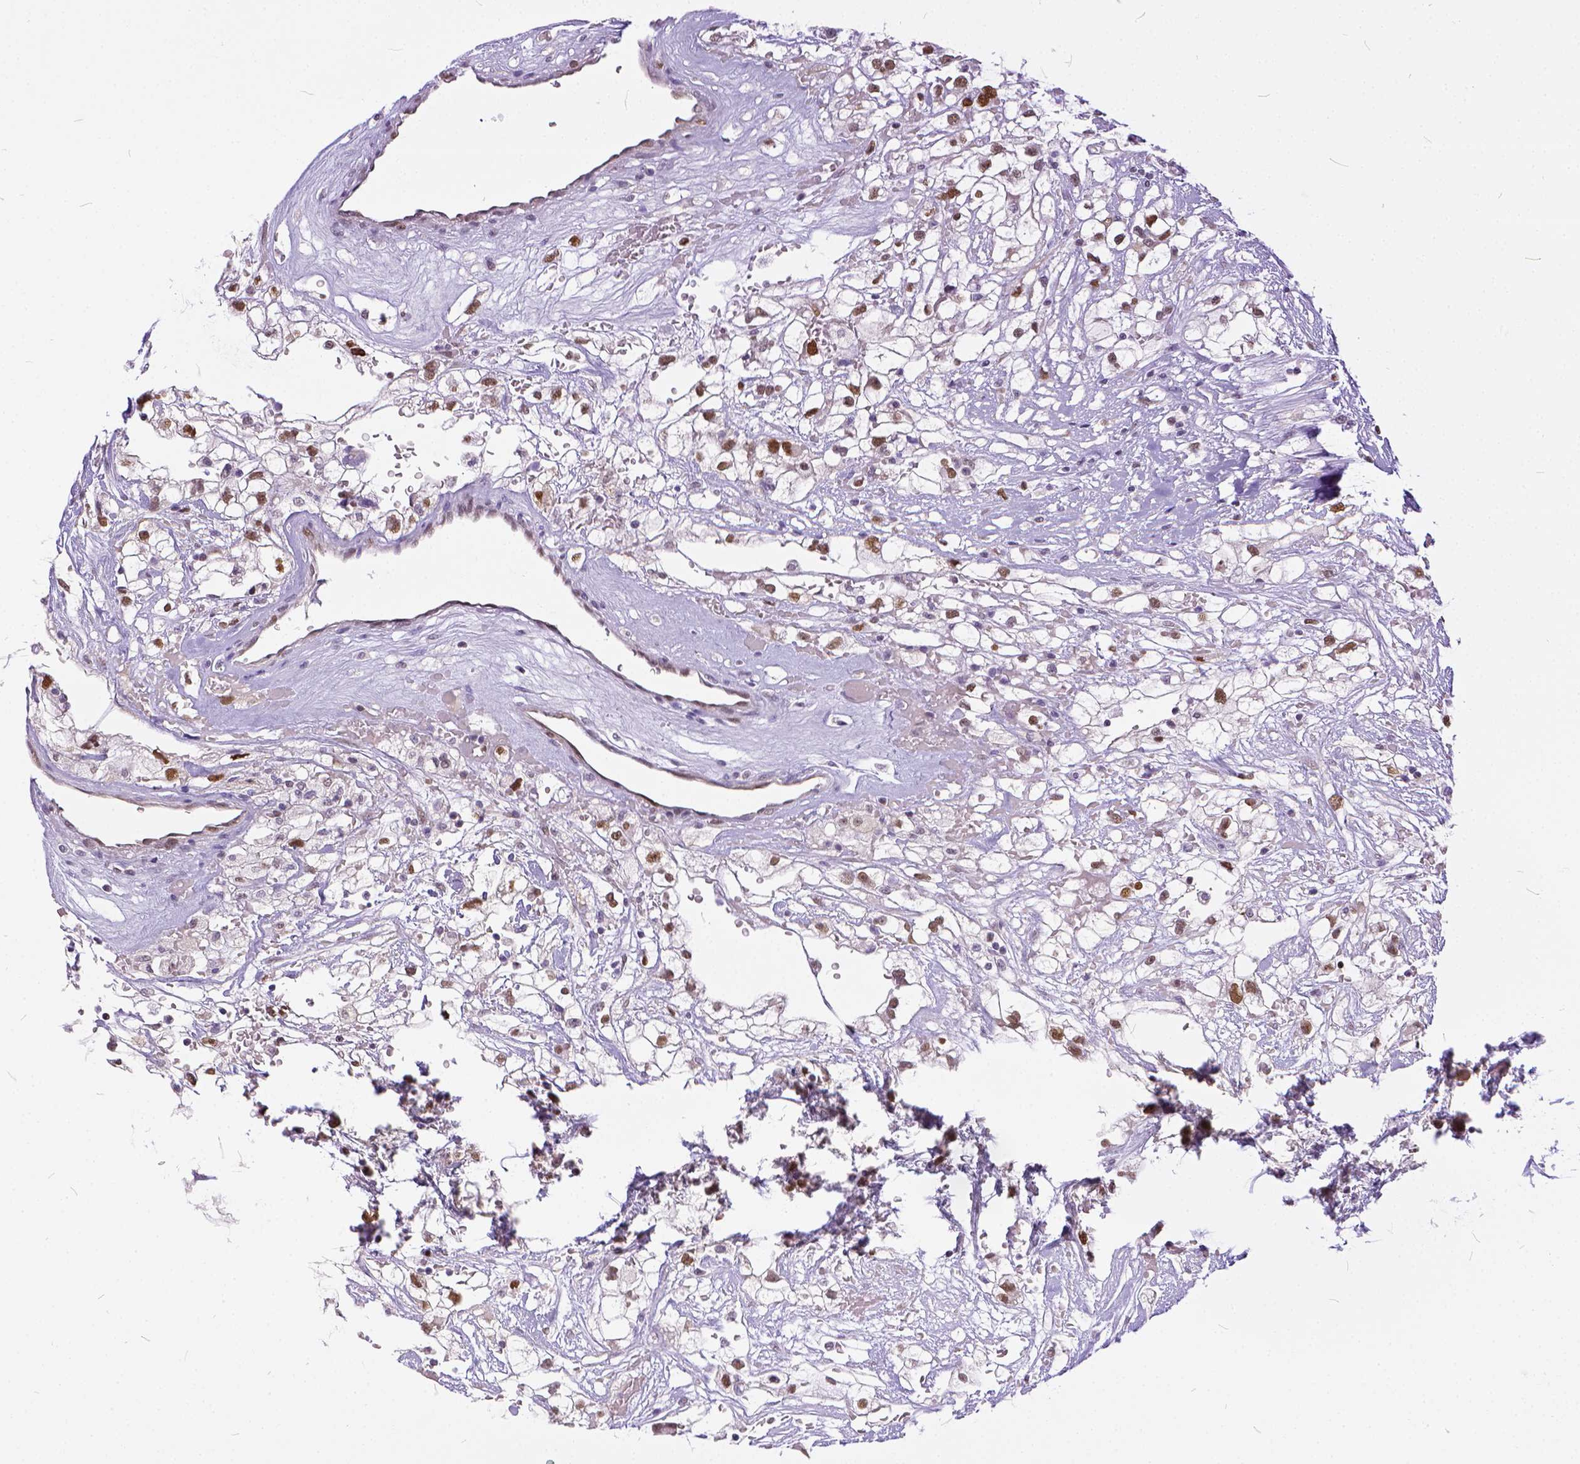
{"staining": {"intensity": "moderate", "quantity": ">75%", "location": "nuclear"}, "tissue": "renal cancer", "cell_type": "Tumor cells", "image_type": "cancer", "snomed": [{"axis": "morphology", "description": "Adenocarcinoma, NOS"}, {"axis": "topography", "description": "Kidney"}], "caption": "Renal cancer was stained to show a protein in brown. There is medium levels of moderate nuclear expression in approximately >75% of tumor cells.", "gene": "ERCC1", "patient": {"sex": "male", "age": 59}}